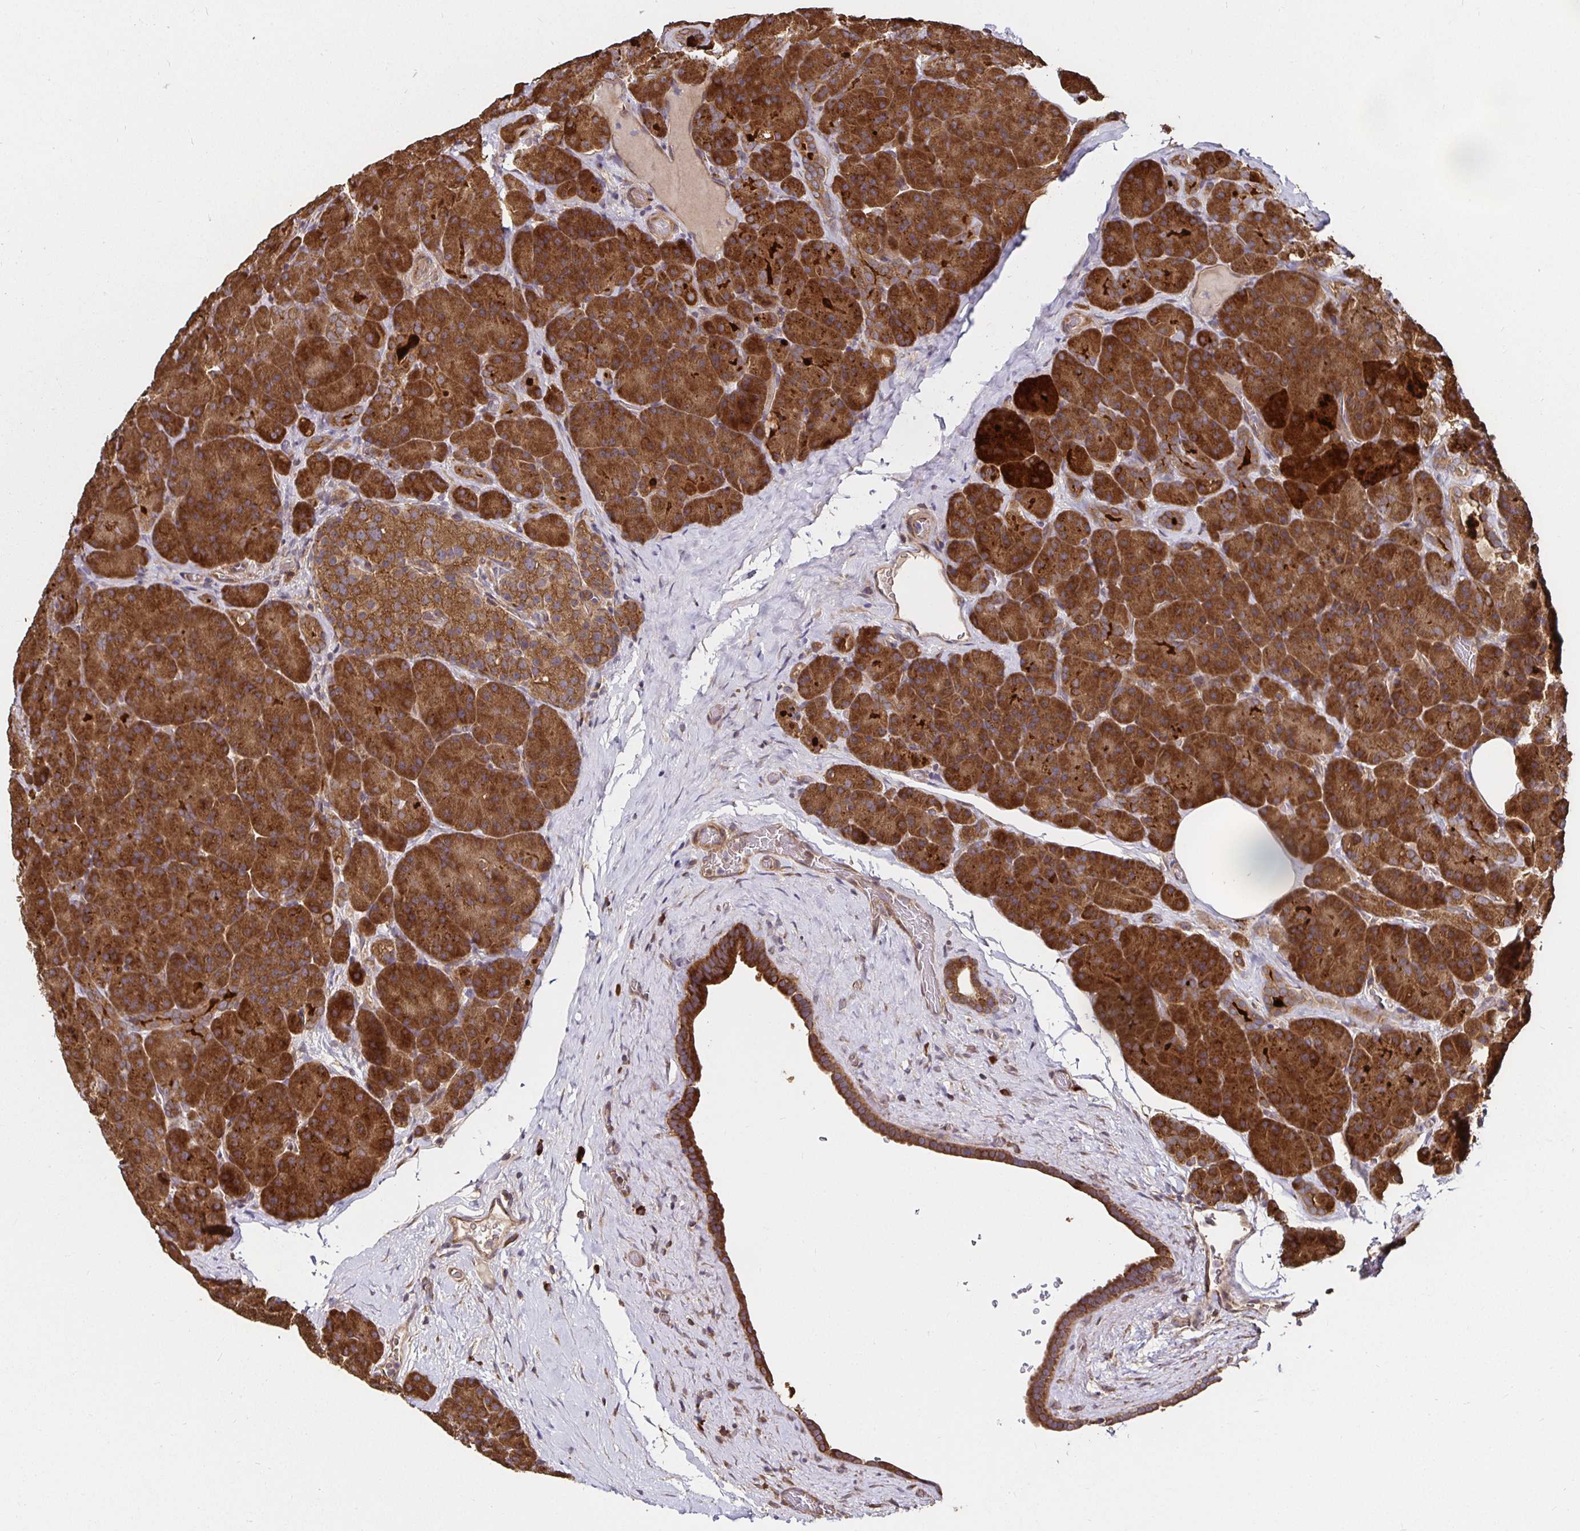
{"staining": {"intensity": "strong", "quantity": ">75%", "location": "cytoplasmic/membranous"}, "tissue": "pancreas", "cell_type": "Exocrine glandular cells", "image_type": "normal", "snomed": [{"axis": "morphology", "description": "Normal tissue, NOS"}, {"axis": "topography", "description": "Pancreas"}], "caption": "Human pancreas stained for a protein (brown) reveals strong cytoplasmic/membranous positive positivity in approximately >75% of exocrine glandular cells.", "gene": "MLST8", "patient": {"sex": "male", "age": 57}}